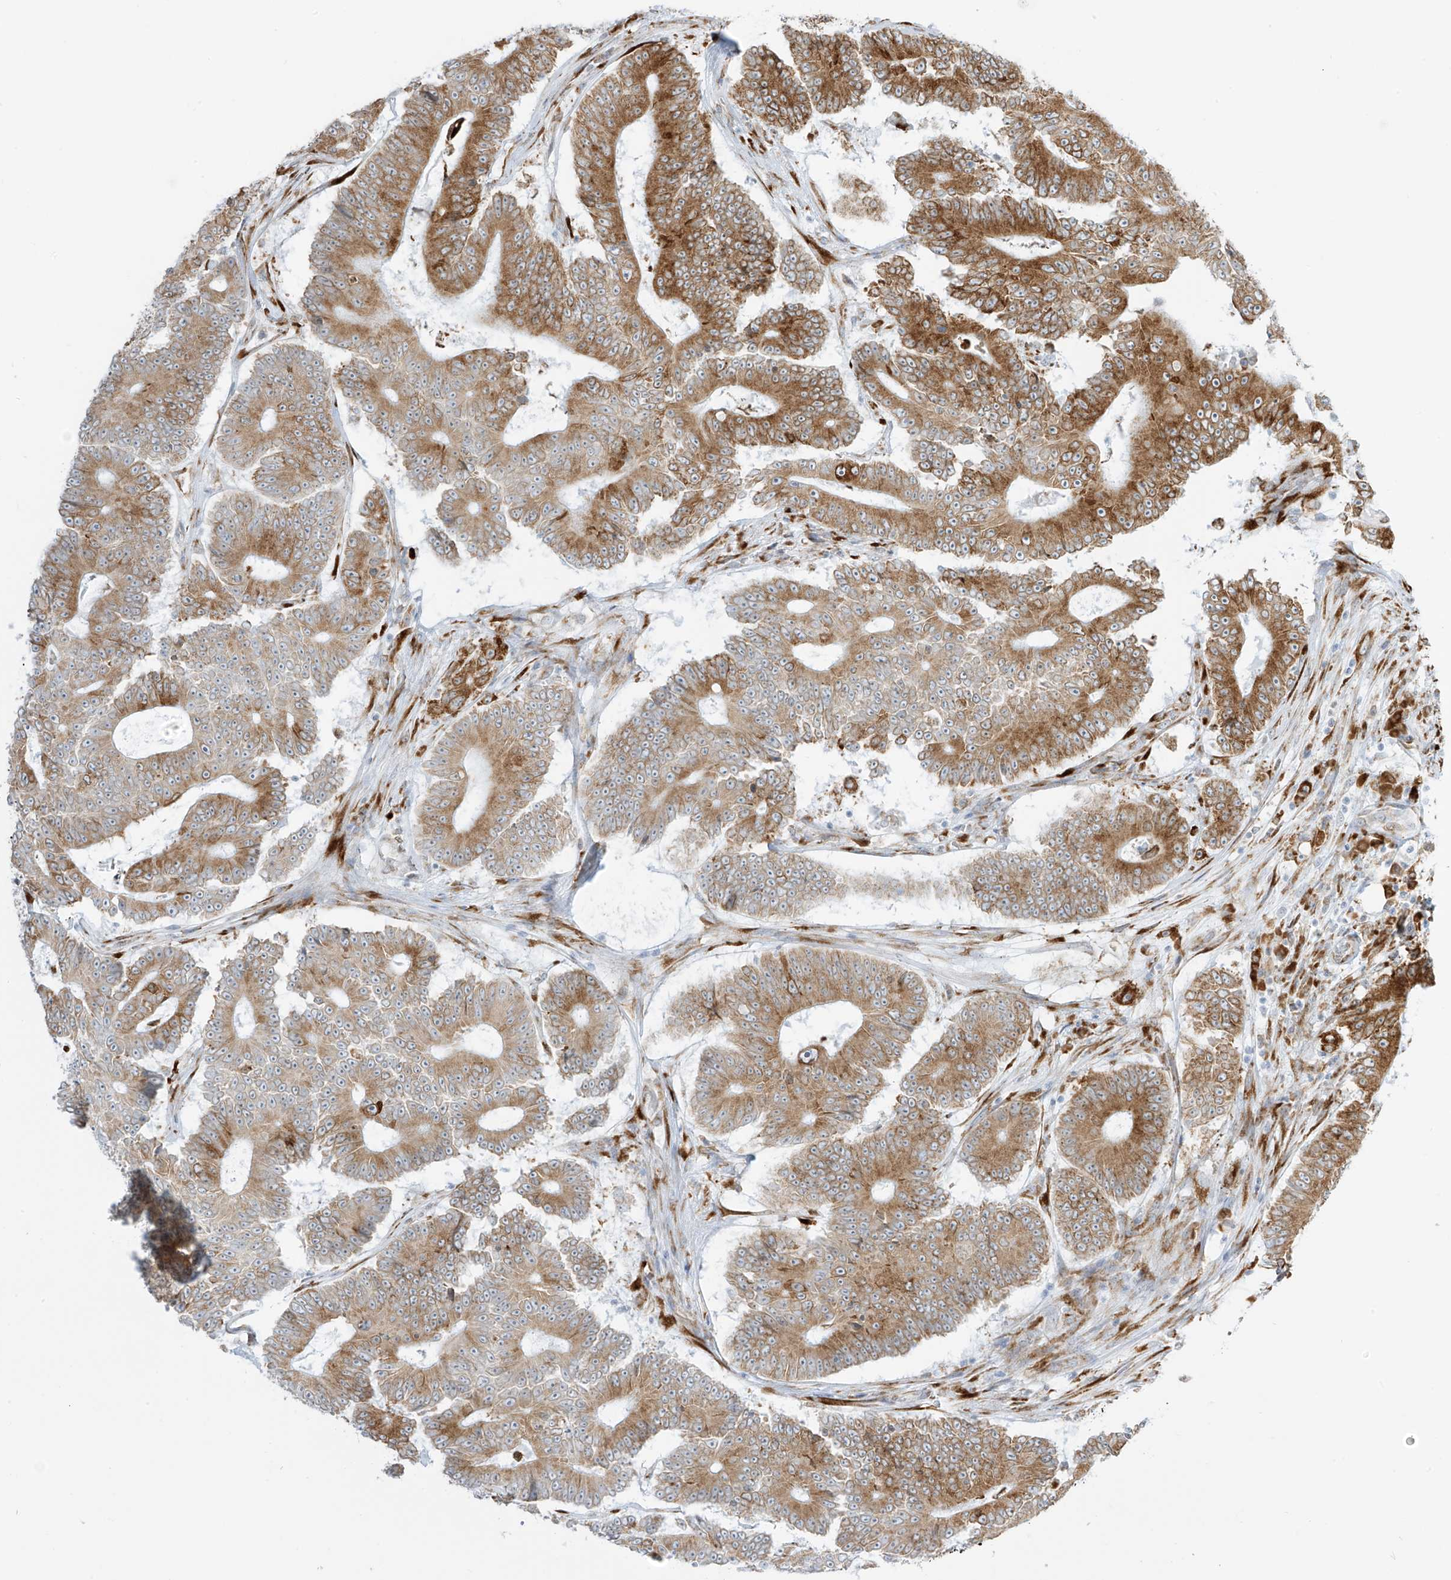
{"staining": {"intensity": "moderate", "quantity": ">75%", "location": "cytoplasmic/membranous"}, "tissue": "colorectal cancer", "cell_type": "Tumor cells", "image_type": "cancer", "snomed": [{"axis": "morphology", "description": "Adenocarcinoma, NOS"}, {"axis": "topography", "description": "Colon"}], "caption": "Immunohistochemistry histopathology image of neoplastic tissue: colorectal adenocarcinoma stained using immunohistochemistry (IHC) reveals medium levels of moderate protein expression localized specifically in the cytoplasmic/membranous of tumor cells, appearing as a cytoplasmic/membranous brown color.", "gene": "LRRC59", "patient": {"sex": "male", "age": 83}}